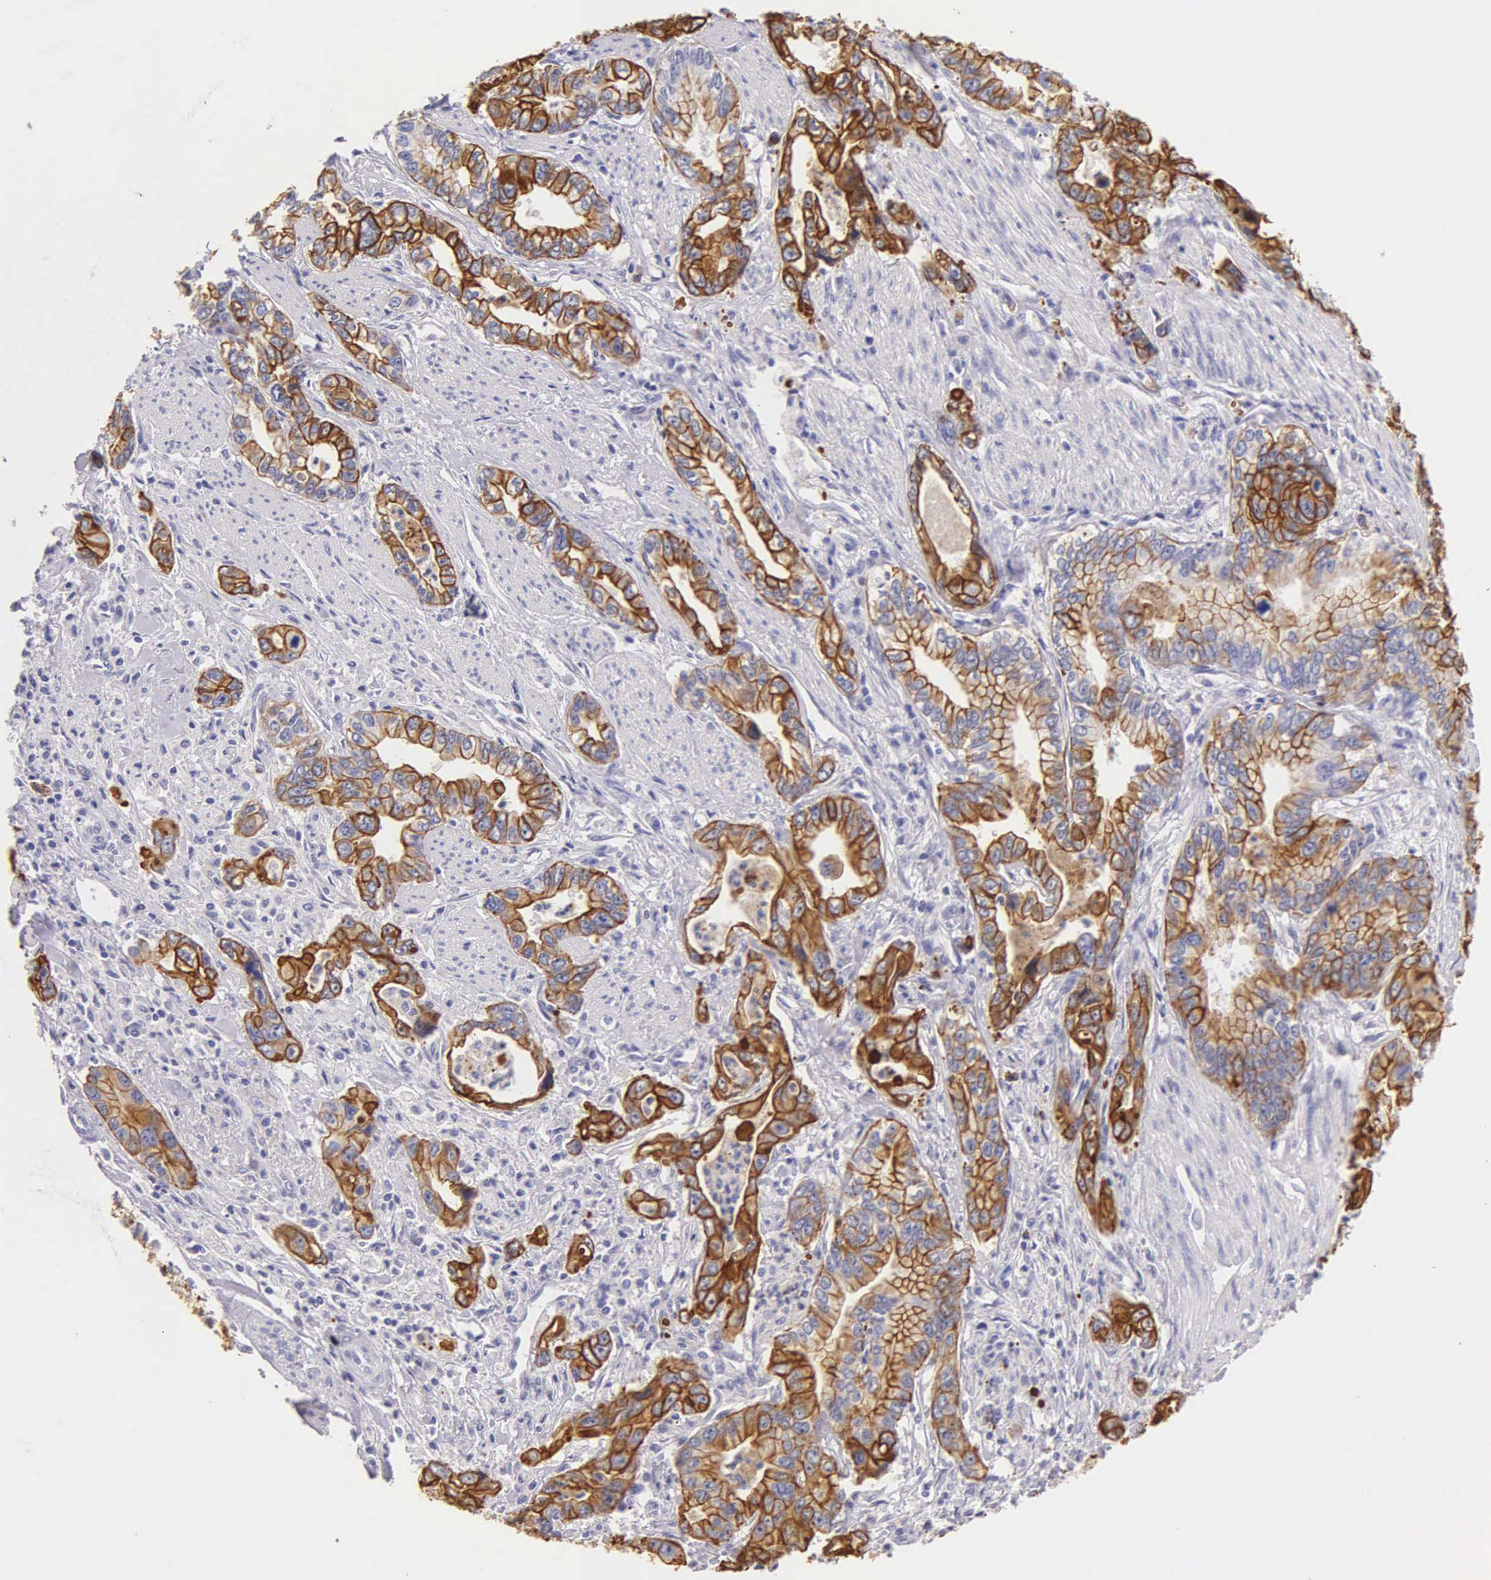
{"staining": {"intensity": "strong", "quantity": ">75%", "location": "cytoplasmic/membranous"}, "tissue": "stomach cancer", "cell_type": "Tumor cells", "image_type": "cancer", "snomed": [{"axis": "morphology", "description": "Adenocarcinoma, NOS"}, {"axis": "topography", "description": "Pancreas"}, {"axis": "topography", "description": "Stomach, upper"}], "caption": "Adenocarcinoma (stomach) stained with a protein marker displays strong staining in tumor cells.", "gene": "KRT17", "patient": {"sex": "male", "age": 77}}